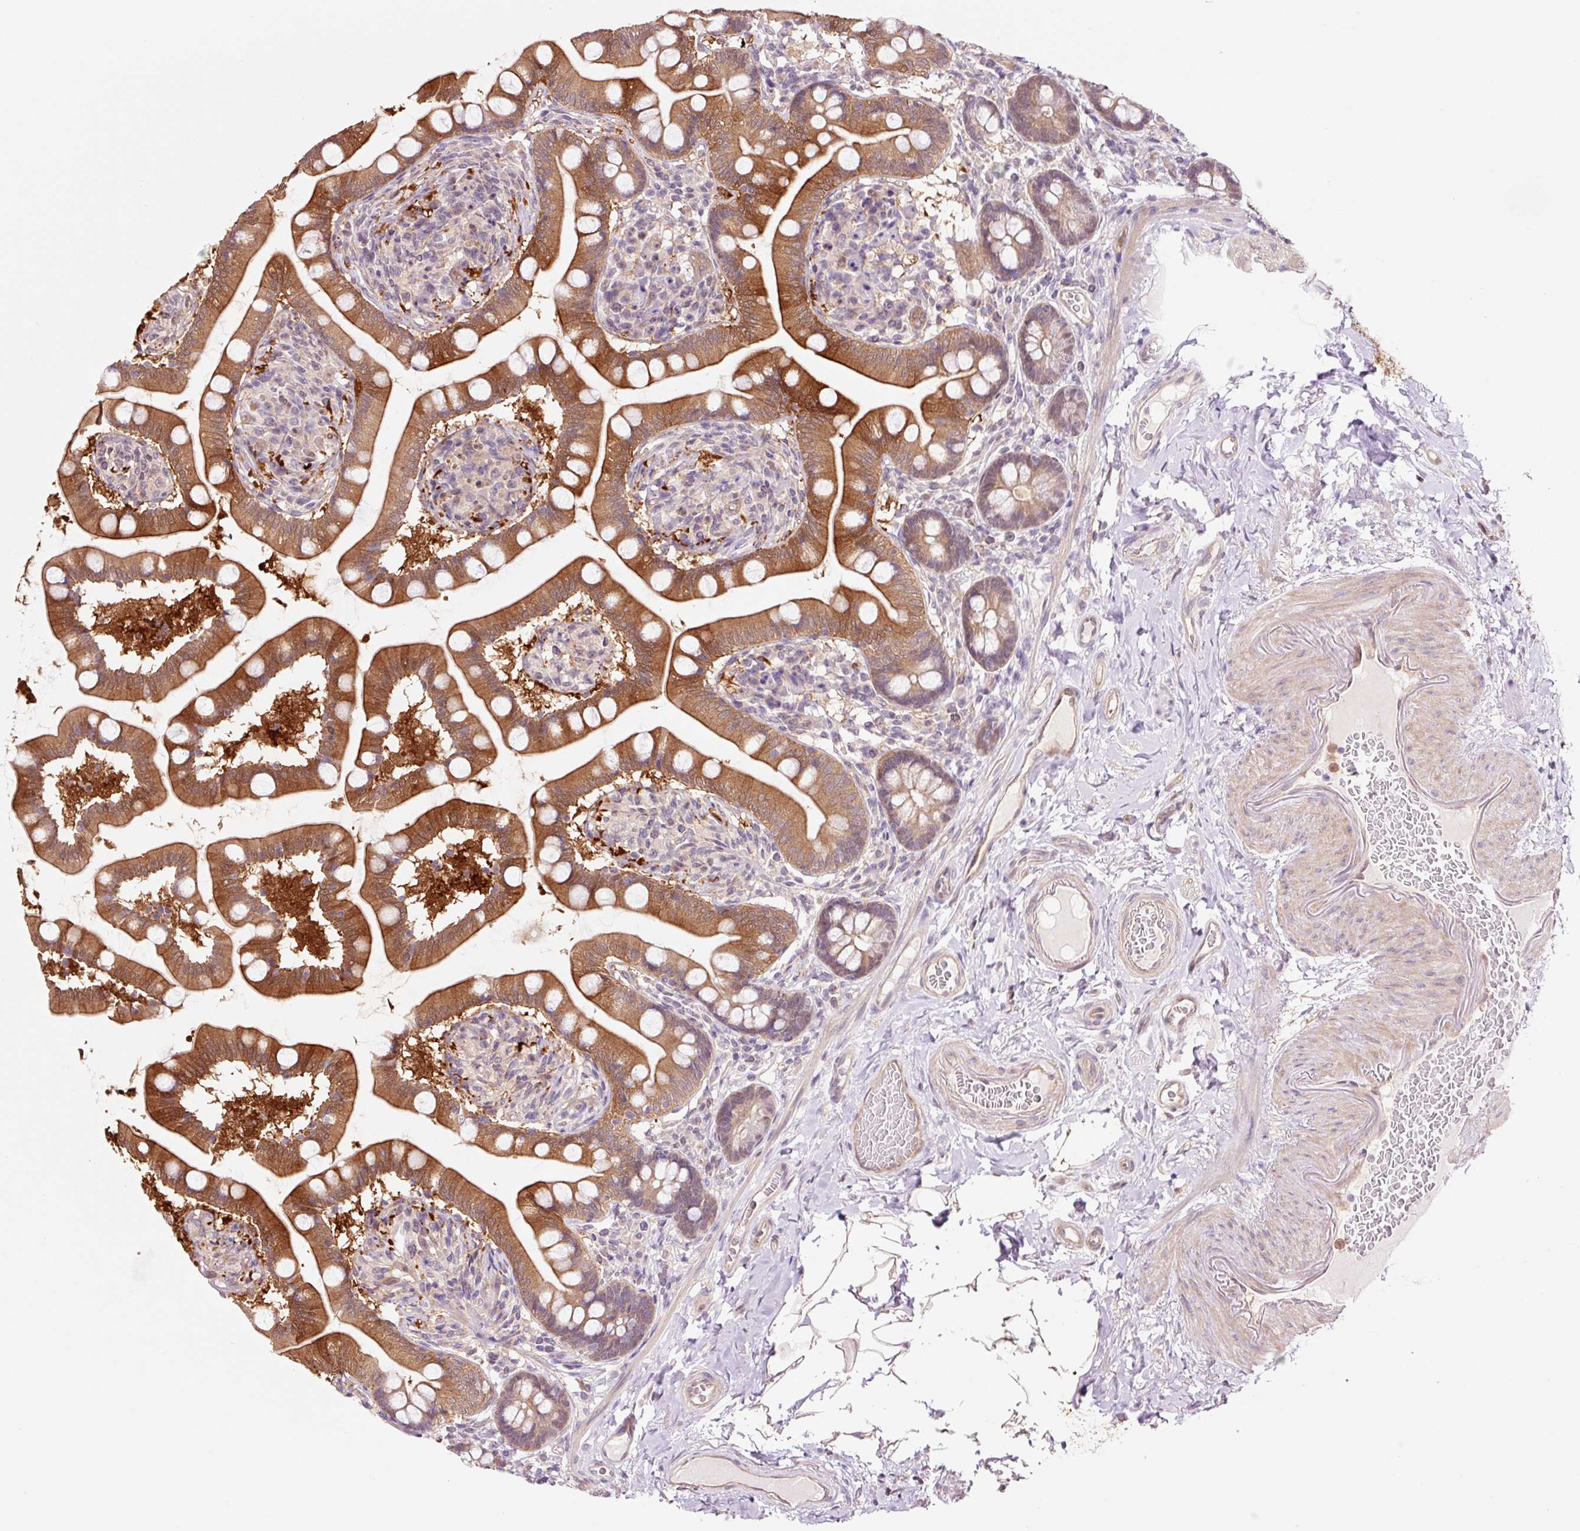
{"staining": {"intensity": "strong", "quantity": ">75%", "location": "cytoplasmic/membranous"}, "tissue": "small intestine", "cell_type": "Glandular cells", "image_type": "normal", "snomed": [{"axis": "morphology", "description": "Normal tissue, NOS"}, {"axis": "topography", "description": "Small intestine"}], "caption": "Protein analysis of unremarkable small intestine displays strong cytoplasmic/membranous positivity in about >75% of glandular cells.", "gene": "FBXL14", "patient": {"sex": "female", "age": 64}}